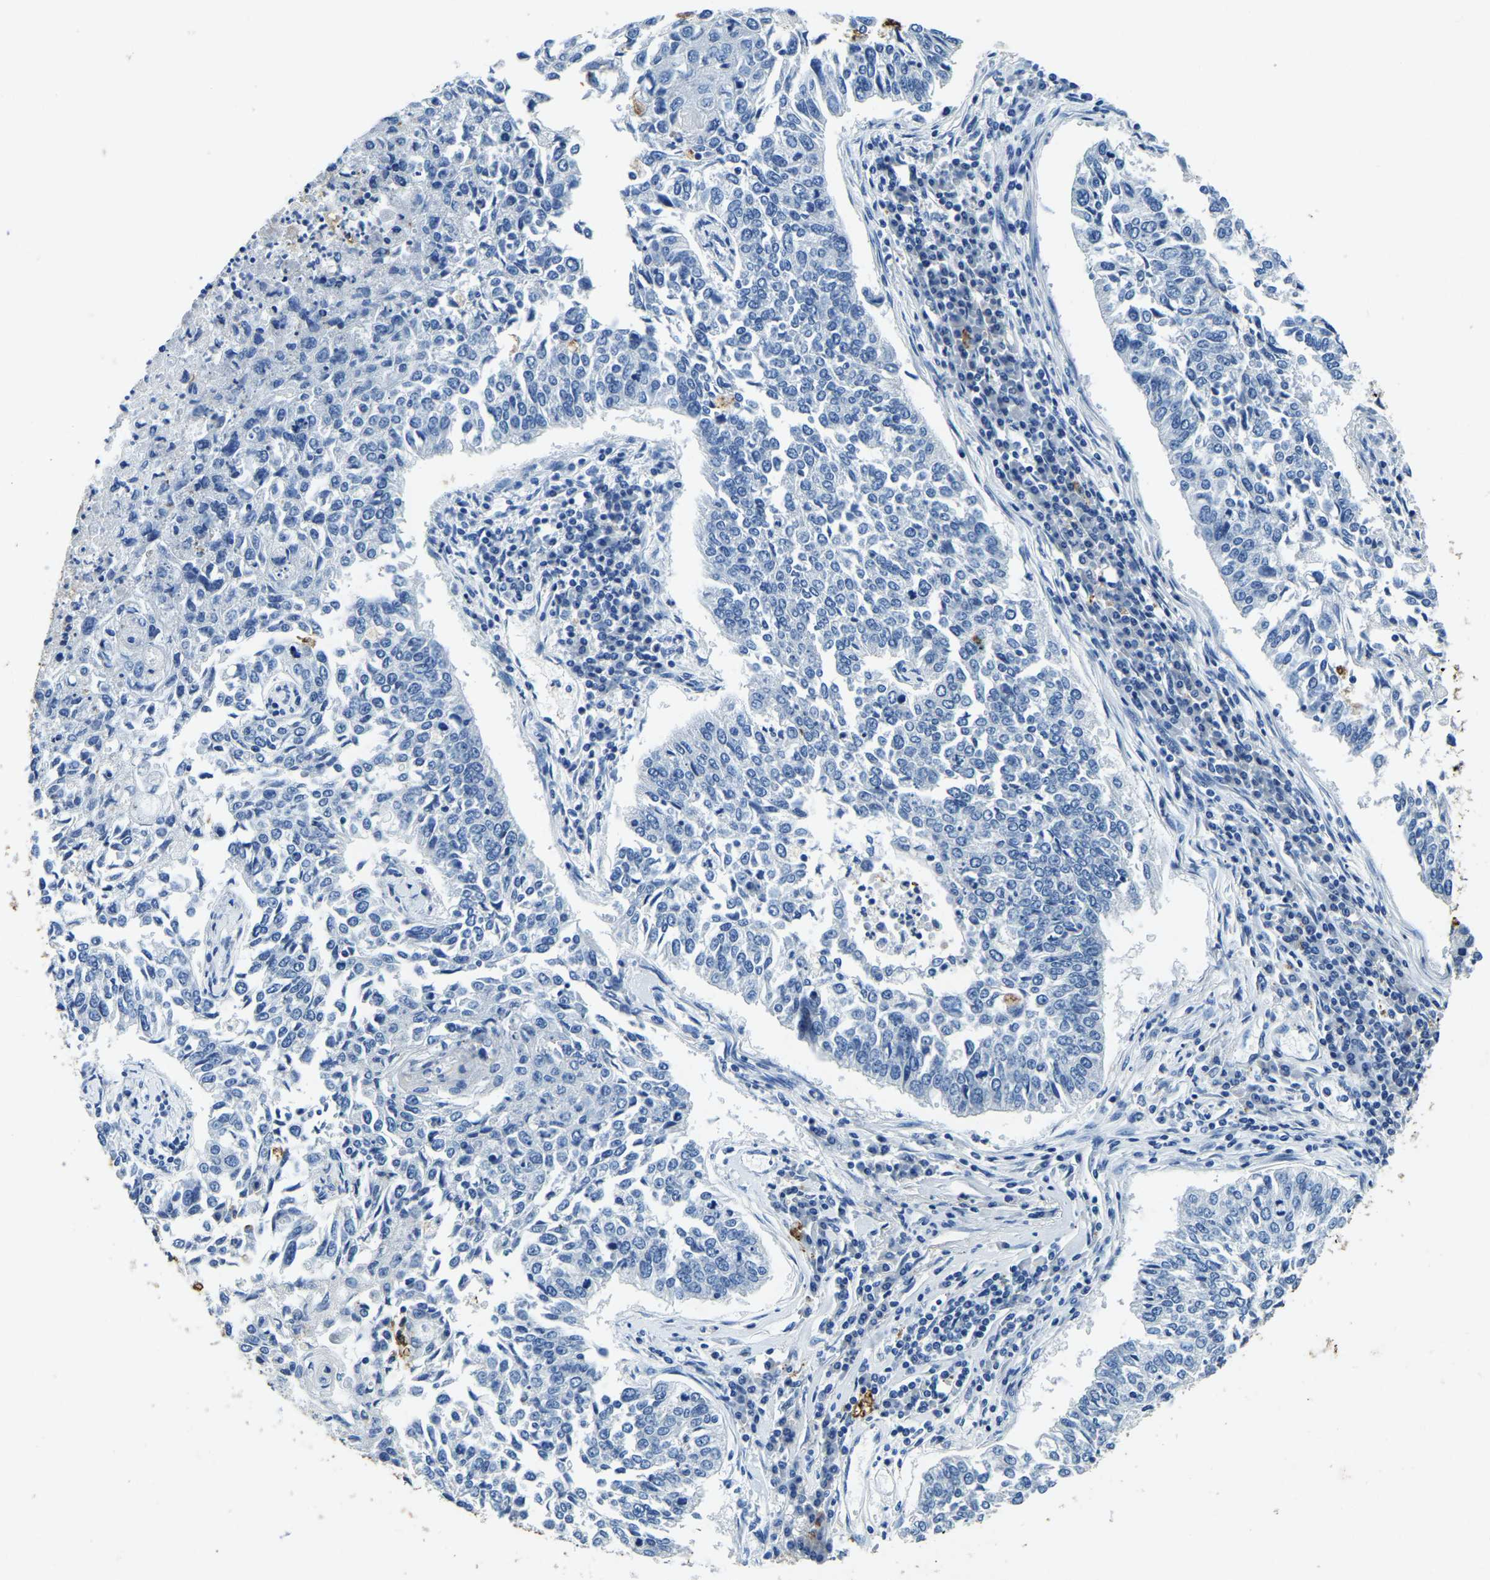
{"staining": {"intensity": "negative", "quantity": "none", "location": "none"}, "tissue": "lung cancer", "cell_type": "Tumor cells", "image_type": "cancer", "snomed": [{"axis": "morphology", "description": "Normal tissue, NOS"}, {"axis": "morphology", "description": "Squamous cell carcinoma, NOS"}, {"axis": "topography", "description": "Cartilage tissue"}, {"axis": "topography", "description": "Bronchus"}, {"axis": "topography", "description": "Lung"}], "caption": "High magnification brightfield microscopy of lung cancer stained with DAB (brown) and counterstained with hematoxylin (blue): tumor cells show no significant staining.", "gene": "UBN2", "patient": {"sex": "female", "age": 49}}